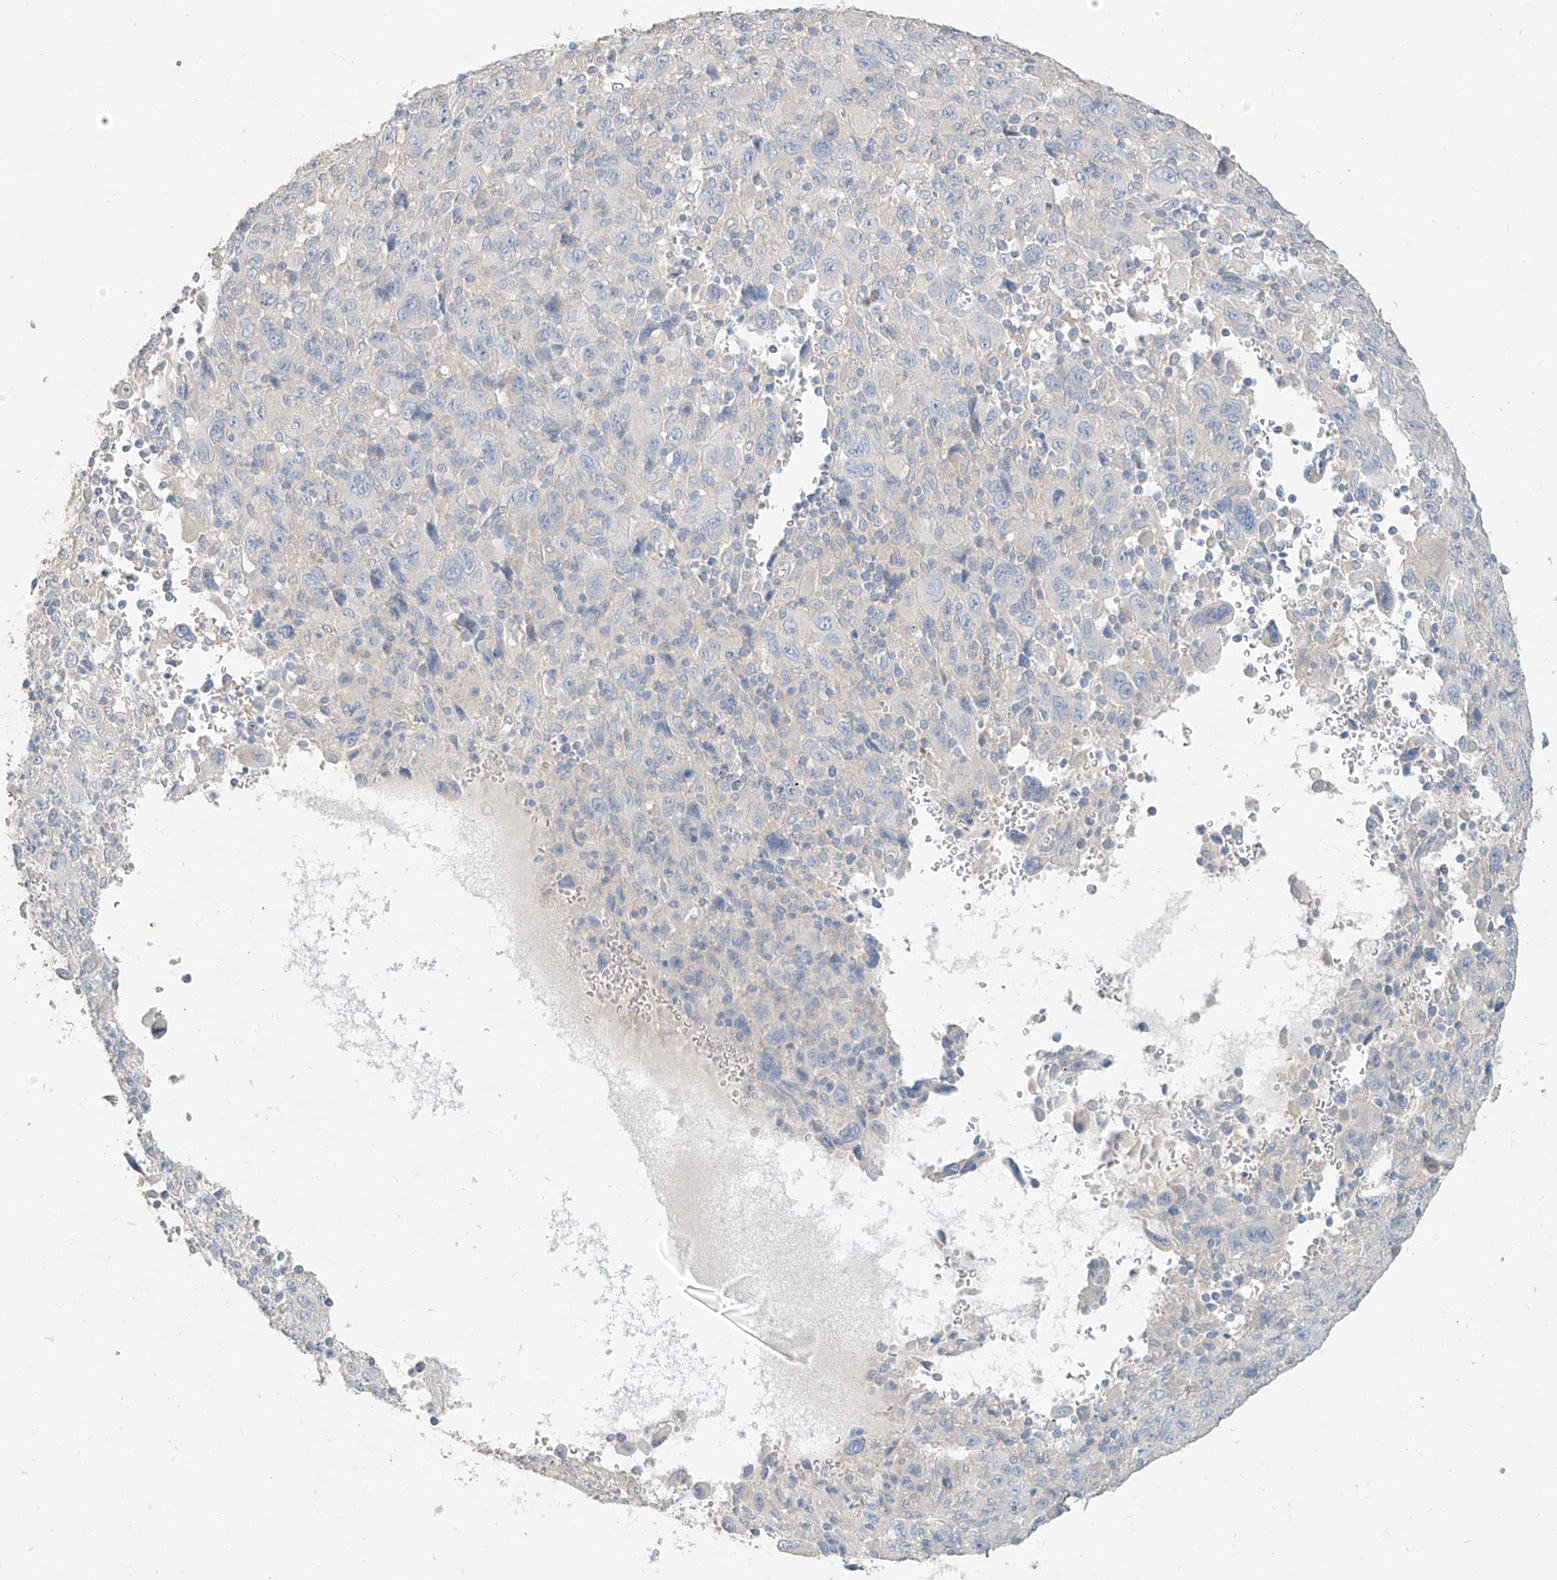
{"staining": {"intensity": "negative", "quantity": "none", "location": "none"}, "tissue": "melanoma", "cell_type": "Tumor cells", "image_type": "cancer", "snomed": [{"axis": "morphology", "description": "Malignant melanoma, Metastatic site"}, {"axis": "topography", "description": "Skin"}], "caption": "Immunohistochemistry (IHC) micrograph of malignant melanoma (metastatic site) stained for a protein (brown), which exhibits no staining in tumor cells.", "gene": "ZZEF1", "patient": {"sex": "female", "age": 56}}